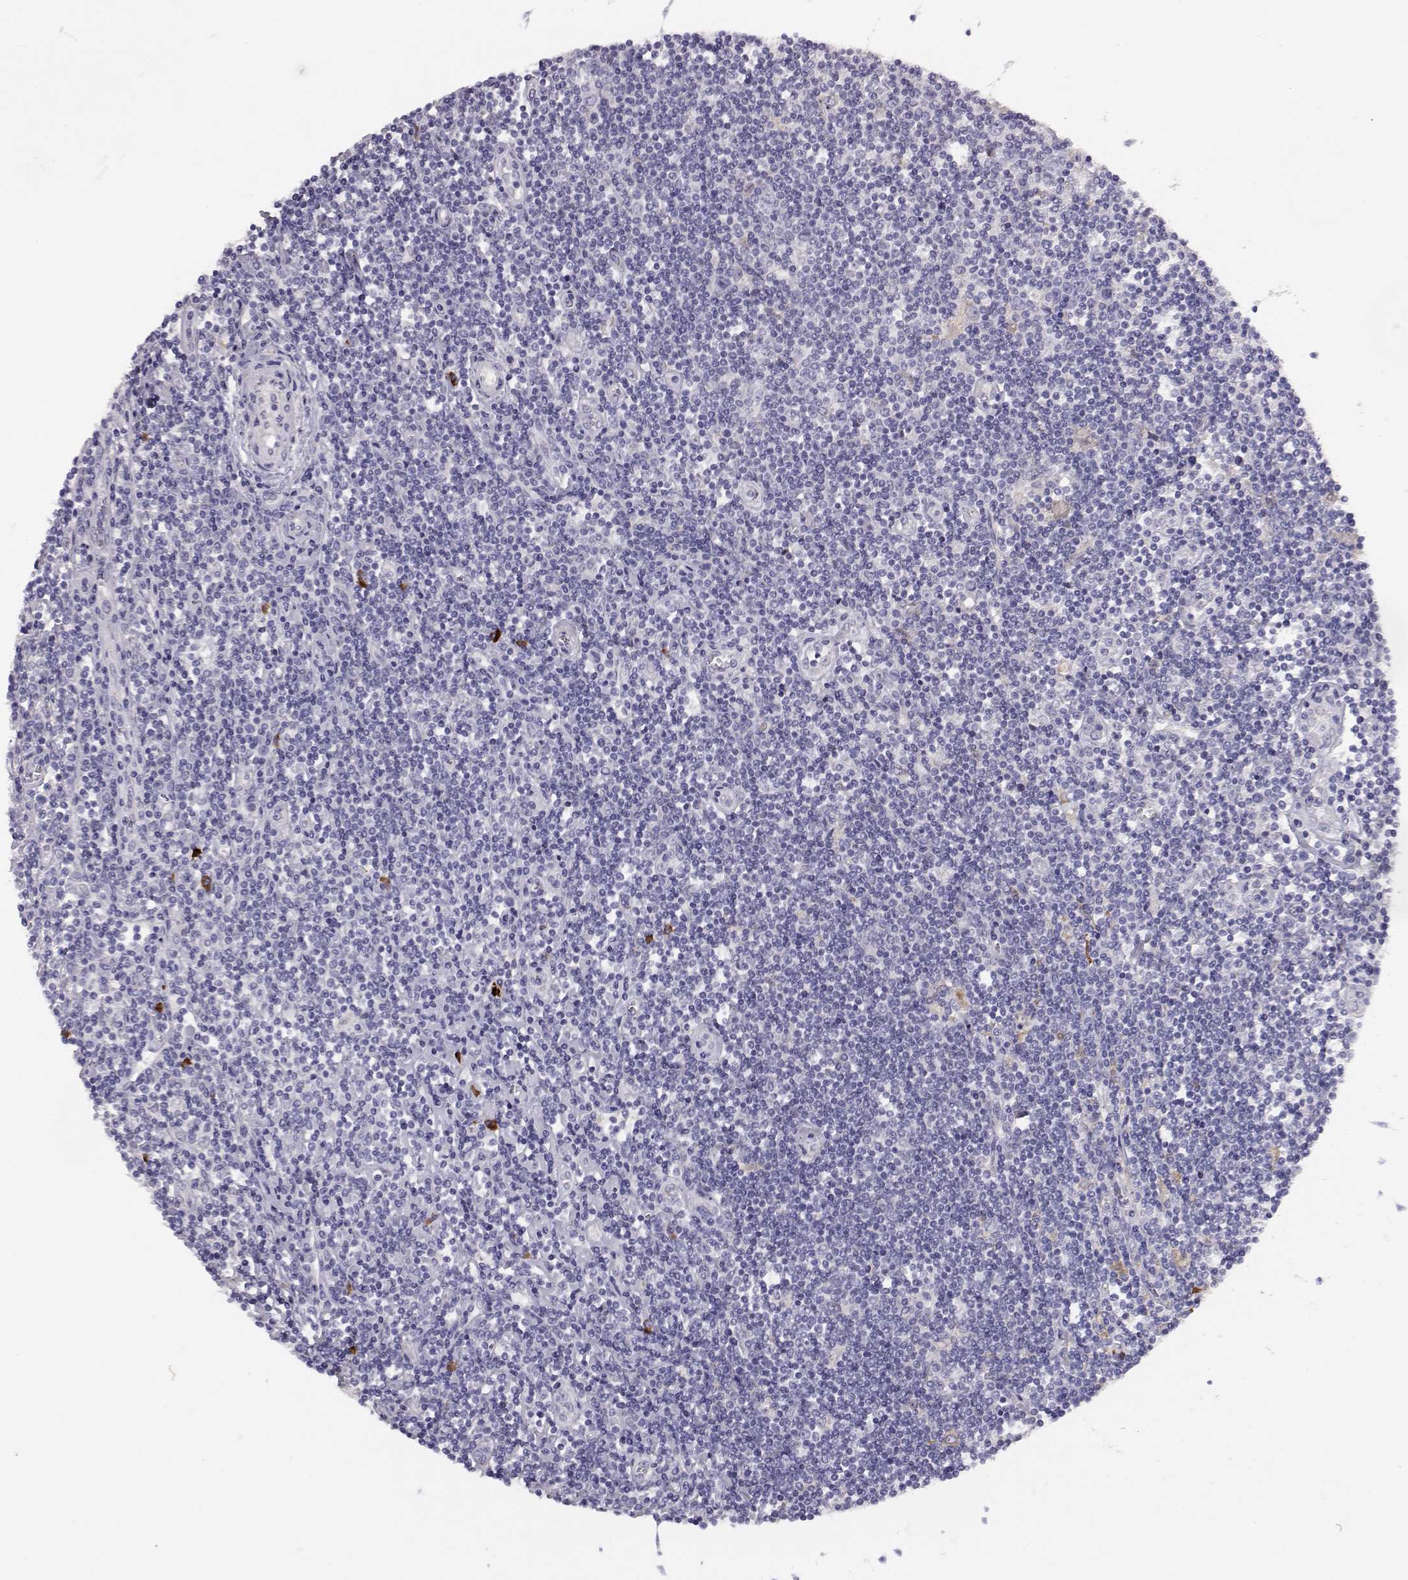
{"staining": {"intensity": "negative", "quantity": "none", "location": "none"}, "tissue": "lymphoma", "cell_type": "Tumor cells", "image_type": "cancer", "snomed": [{"axis": "morphology", "description": "Hodgkin's disease, NOS"}, {"axis": "topography", "description": "Lymph node"}], "caption": "A high-resolution image shows immunohistochemistry staining of lymphoma, which reveals no significant expression in tumor cells.", "gene": "ADGRG5", "patient": {"sex": "male", "age": 40}}